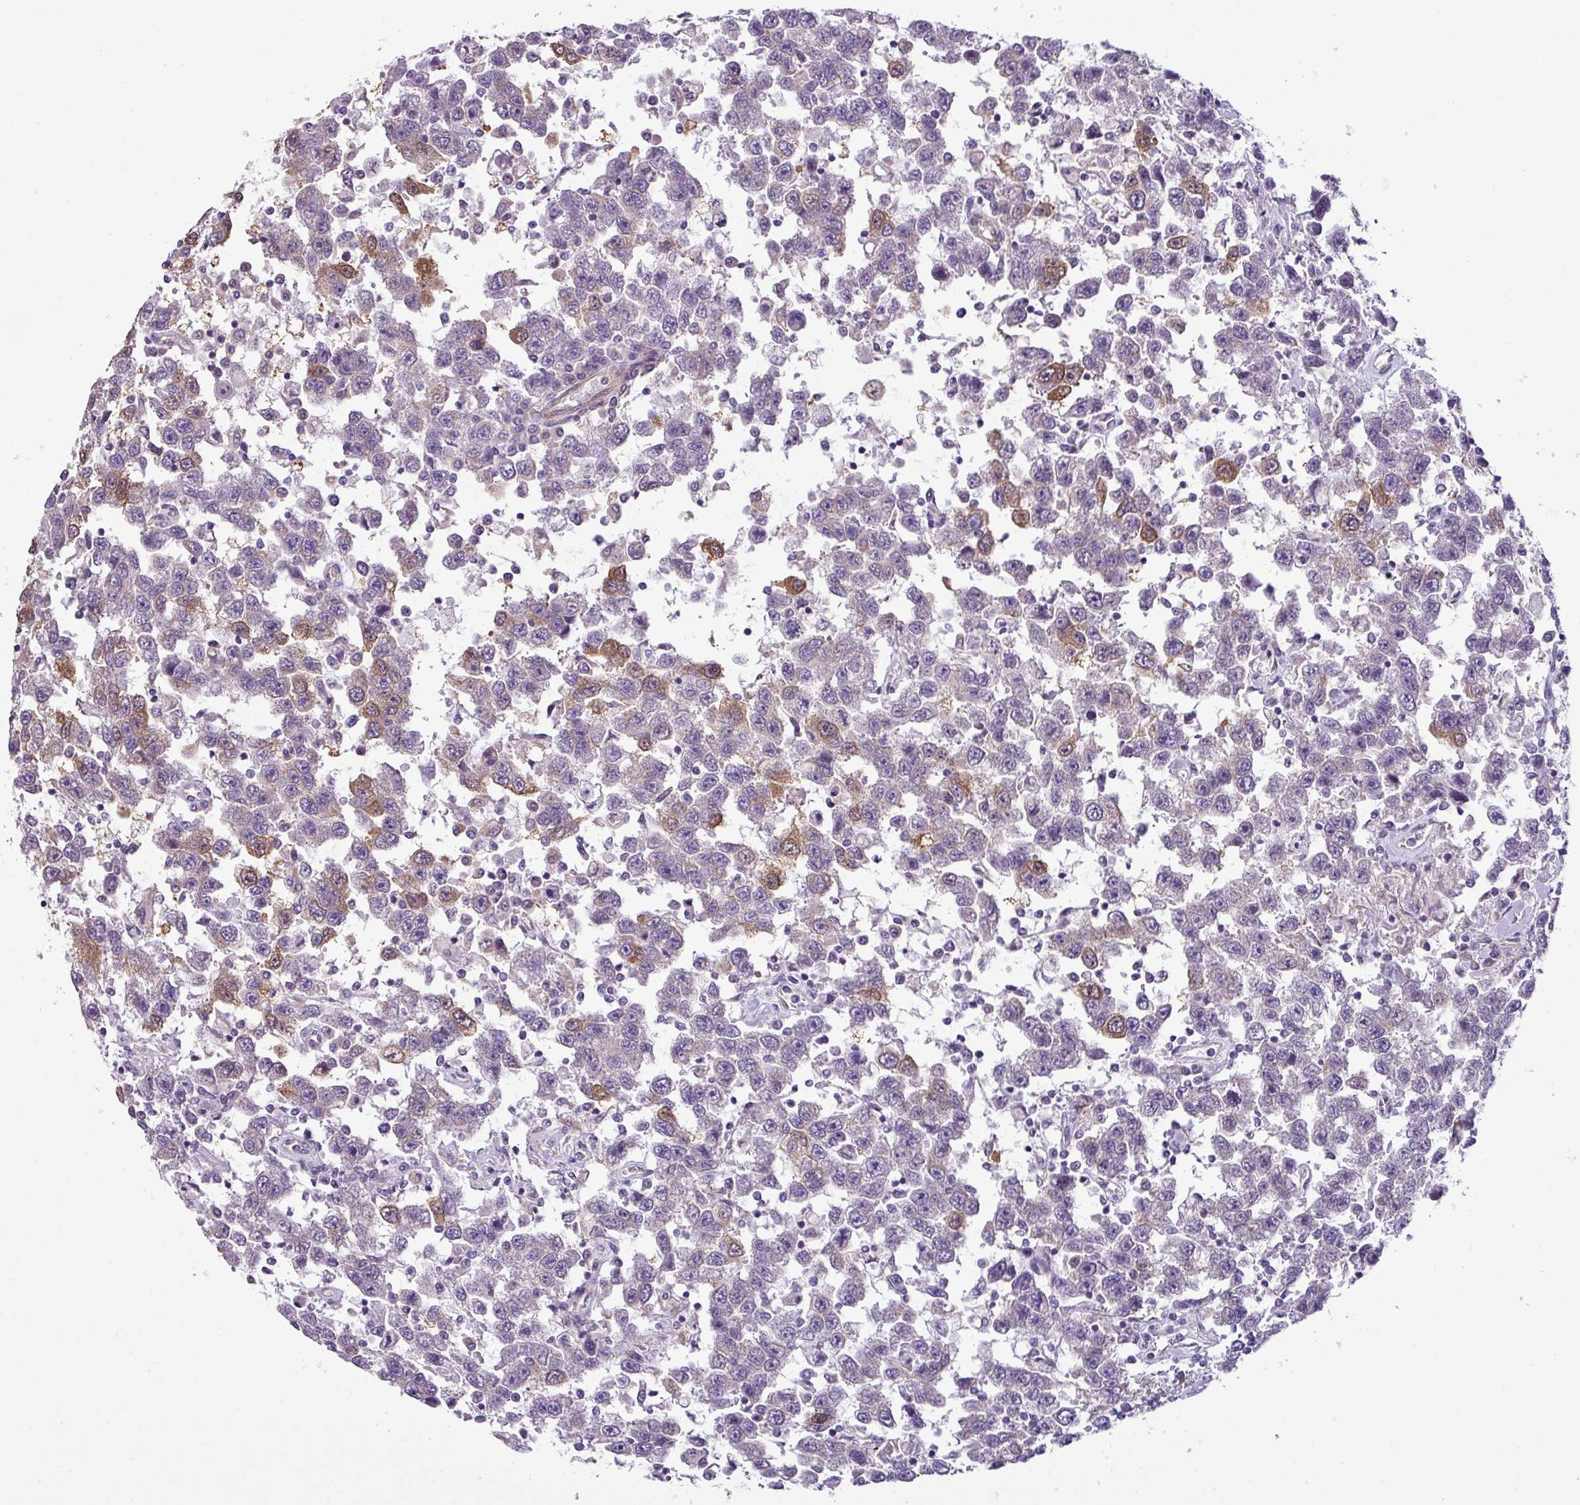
{"staining": {"intensity": "moderate", "quantity": "<25%", "location": "cytoplasmic/membranous"}, "tissue": "testis cancer", "cell_type": "Tumor cells", "image_type": "cancer", "snomed": [{"axis": "morphology", "description": "Seminoma, NOS"}, {"axis": "topography", "description": "Testis"}], "caption": "Brown immunohistochemical staining in testis cancer (seminoma) demonstrates moderate cytoplasmic/membranous expression in approximately <25% of tumor cells.", "gene": "TOR1AIP2", "patient": {"sex": "male", "age": 41}}